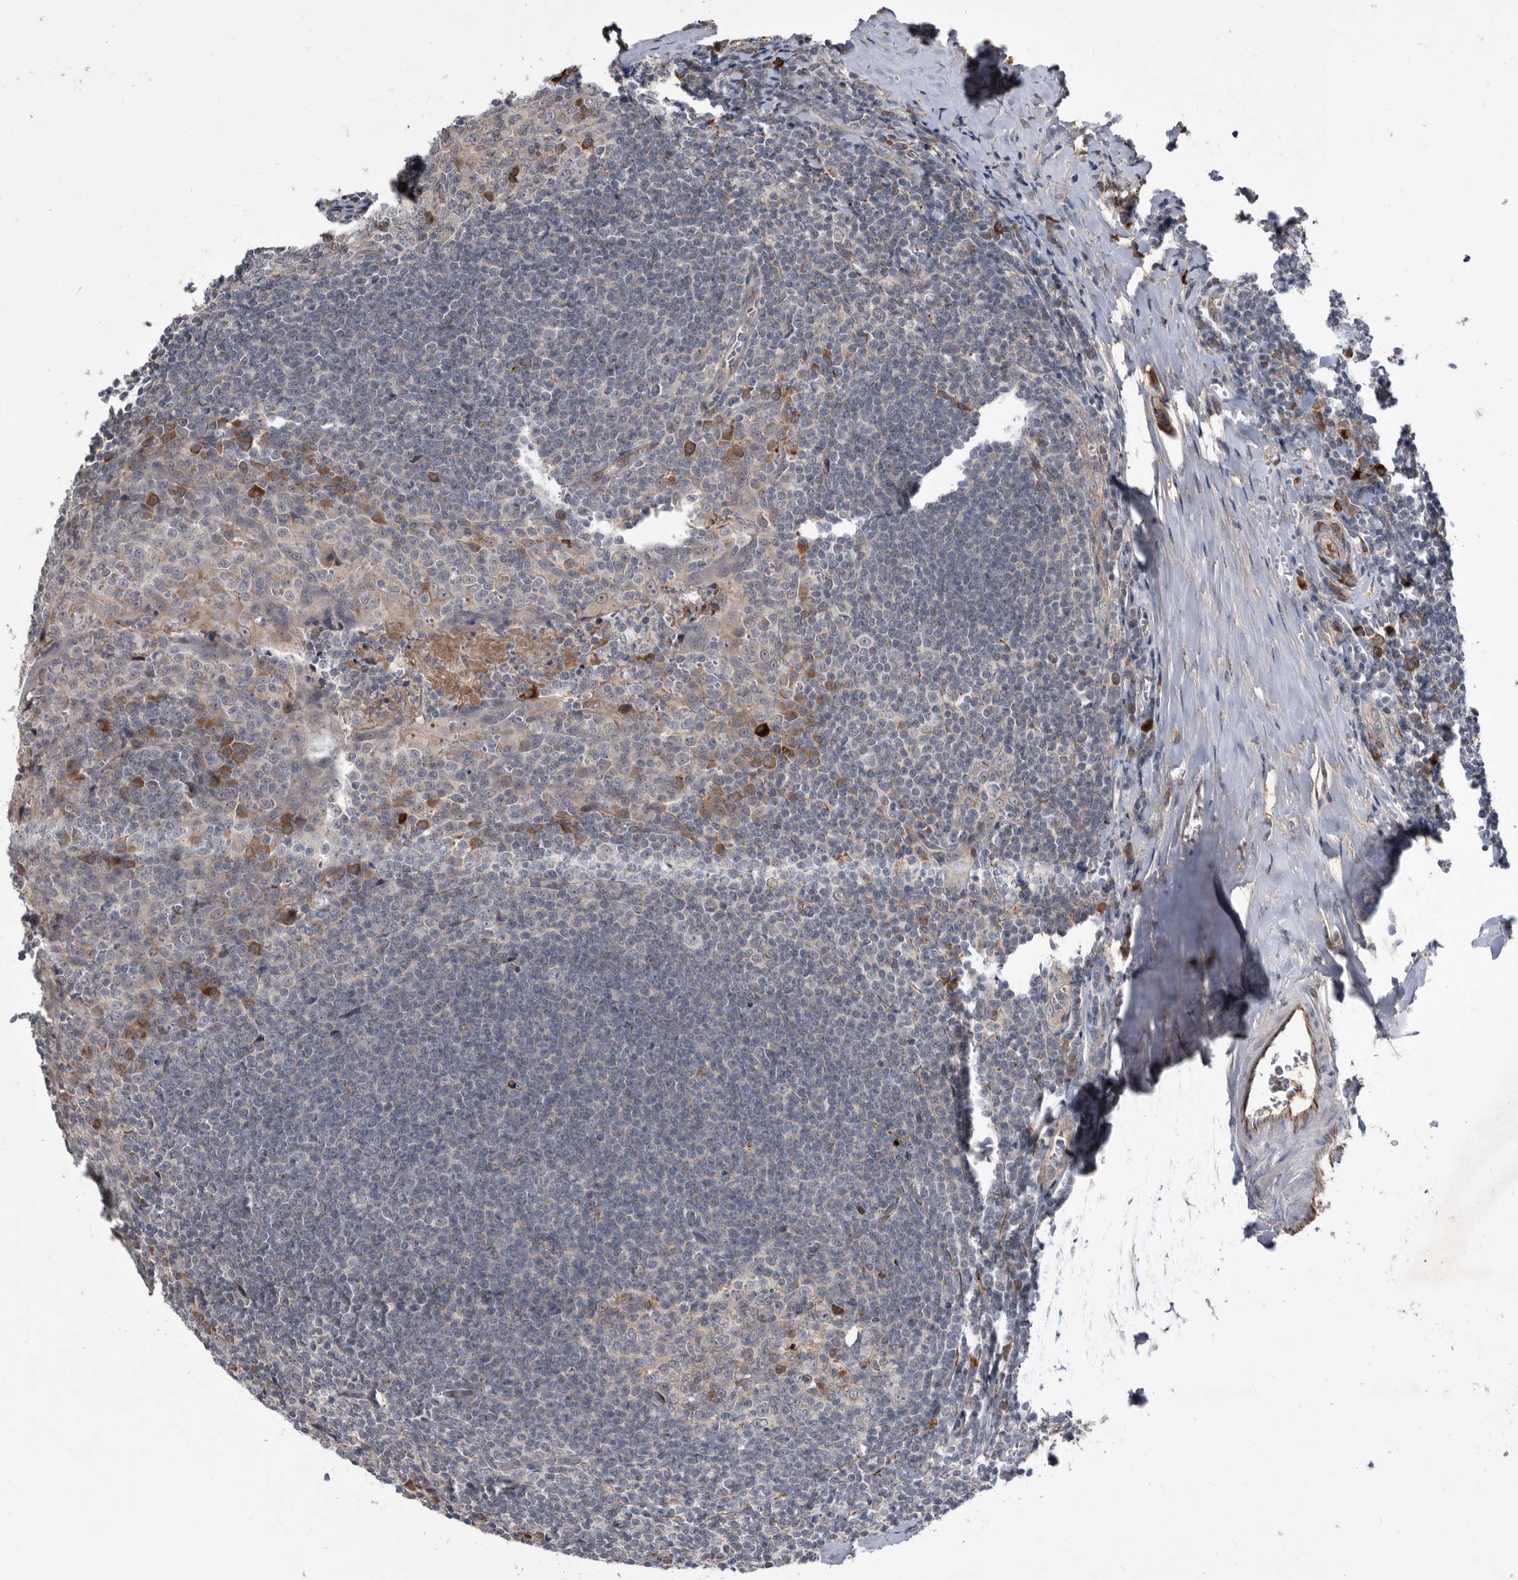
{"staining": {"intensity": "negative", "quantity": "none", "location": "none"}, "tissue": "tonsil", "cell_type": "Germinal center cells", "image_type": "normal", "snomed": [{"axis": "morphology", "description": "Normal tissue, NOS"}, {"axis": "topography", "description": "Tonsil"}], "caption": "This is an IHC image of unremarkable tonsil. There is no positivity in germinal center cells.", "gene": "PI15", "patient": {"sex": "male", "age": 27}}